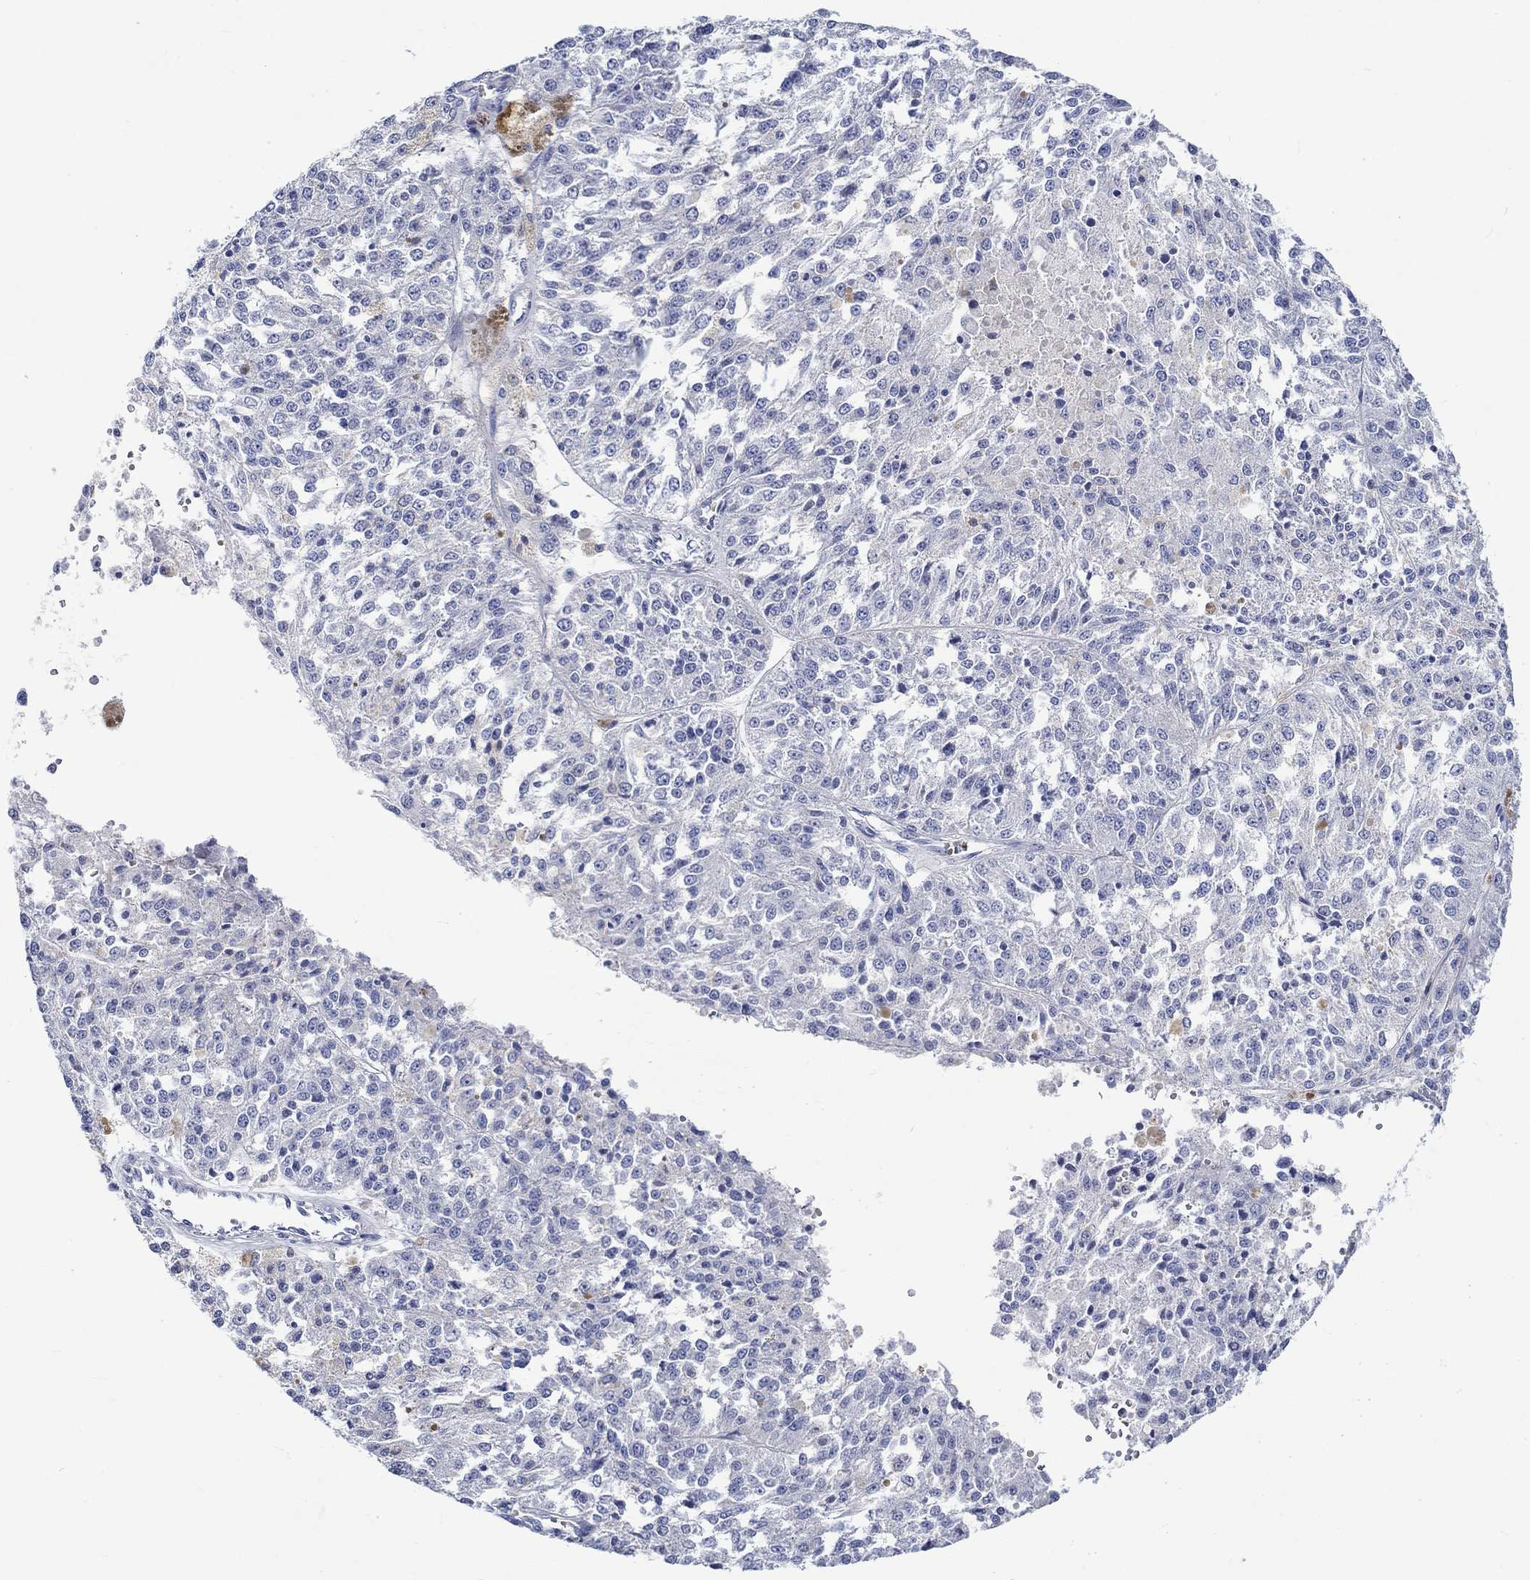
{"staining": {"intensity": "negative", "quantity": "none", "location": "none"}, "tissue": "melanoma", "cell_type": "Tumor cells", "image_type": "cancer", "snomed": [{"axis": "morphology", "description": "Malignant melanoma, Metastatic site"}, {"axis": "topography", "description": "Lymph node"}], "caption": "Image shows no significant protein positivity in tumor cells of melanoma.", "gene": "NRIP3", "patient": {"sex": "female", "age": 64}}